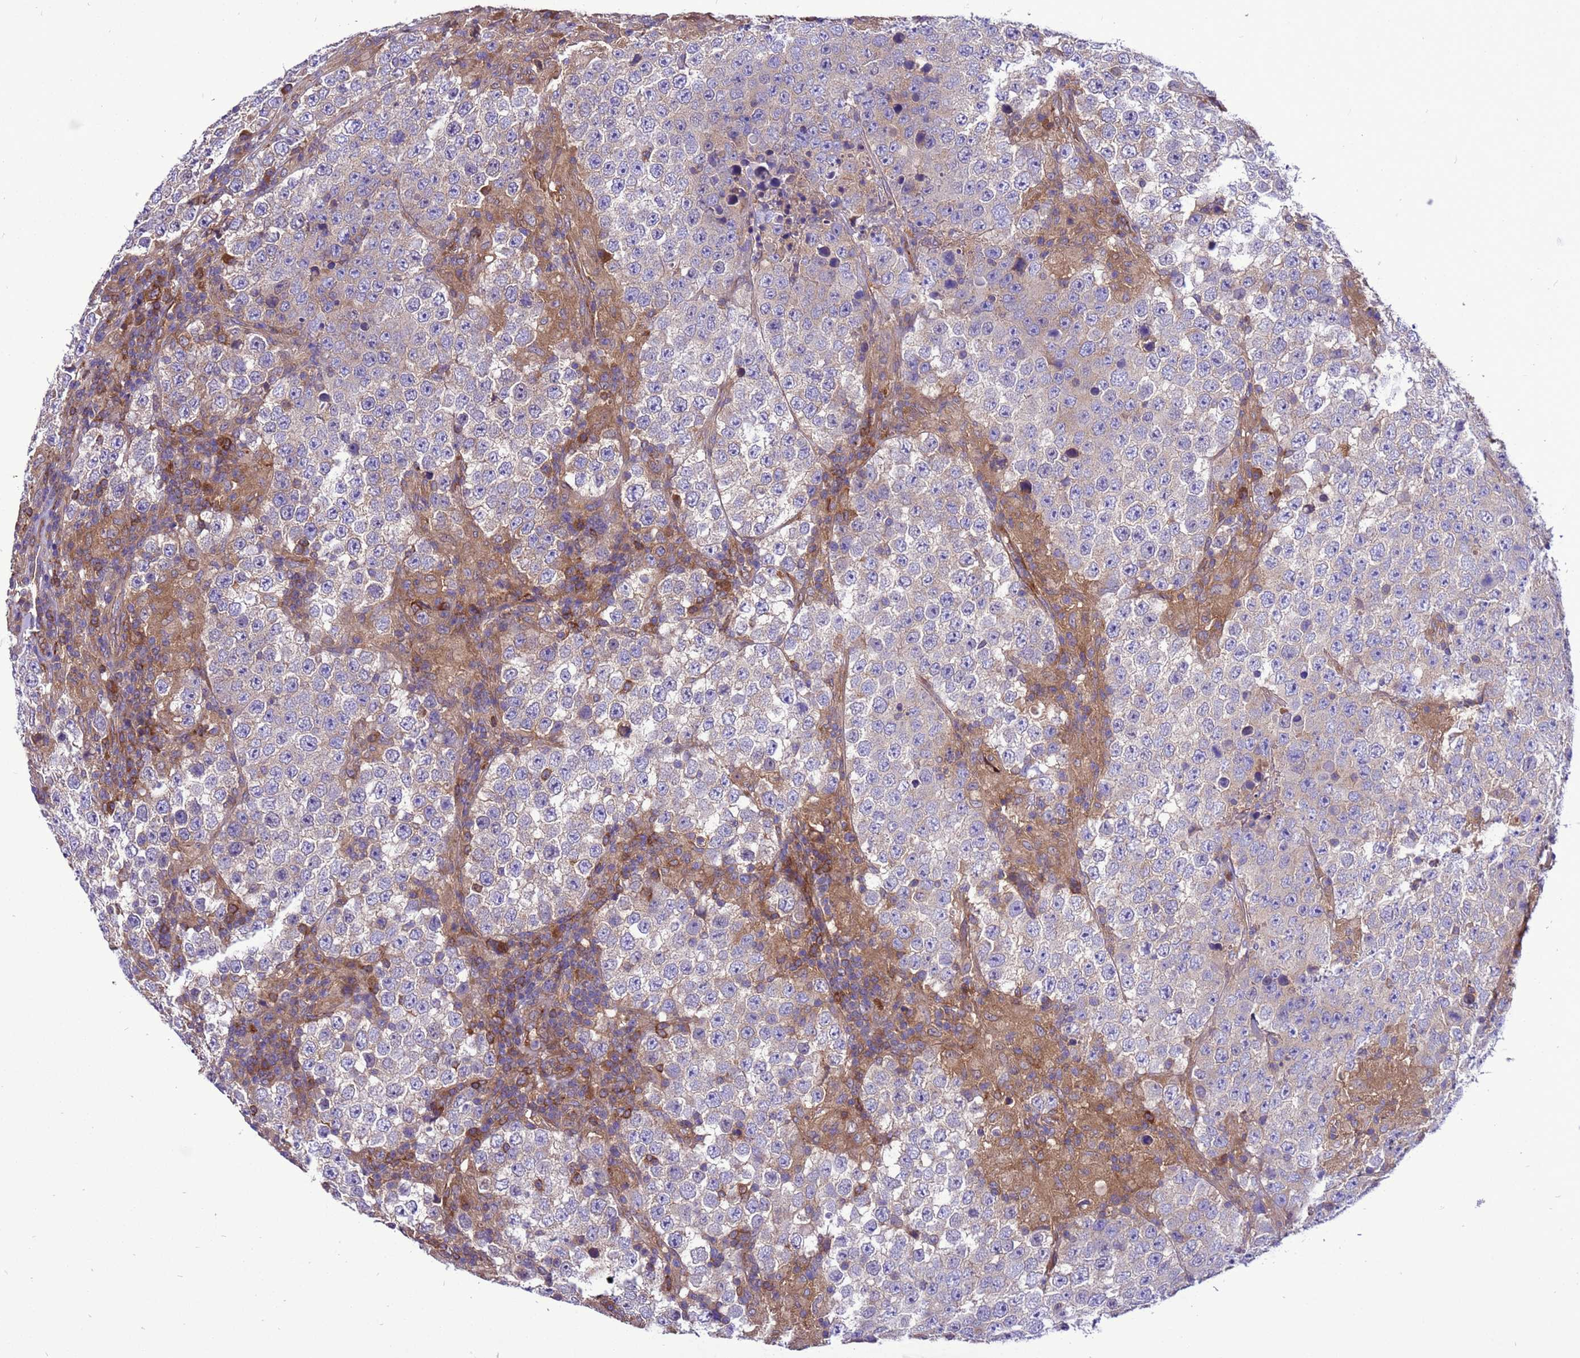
{"staining": {"intensity": "weak", "quantity": "<25%", "location": "cytoplasmic/membranous"}, "tissue": "testis cancer", "cell_type": "Tumor cells", "image_type": "cancer", "snomed": [{"axis": "morphology", "description": "Normal tissue, NOS"}, {"axis": "morphology", "description": "Urothelial carcinoma, High grade"}, {"axis": "morphology", "description": "Seminoma, NOS"}, {"axis": "morphology", "description": "Carcinoma, Embryonal, NOS"}, {"axis": "topography", "description": "Urinary bladder"}, {"axis": "topography", "description": "Testis"}], "caption": "Immunohistochemistry of testis cancer demonstrates no staining in tumor cells.", "gene": "RABEP2", "patient": {"sex": "male", "age": 41}}